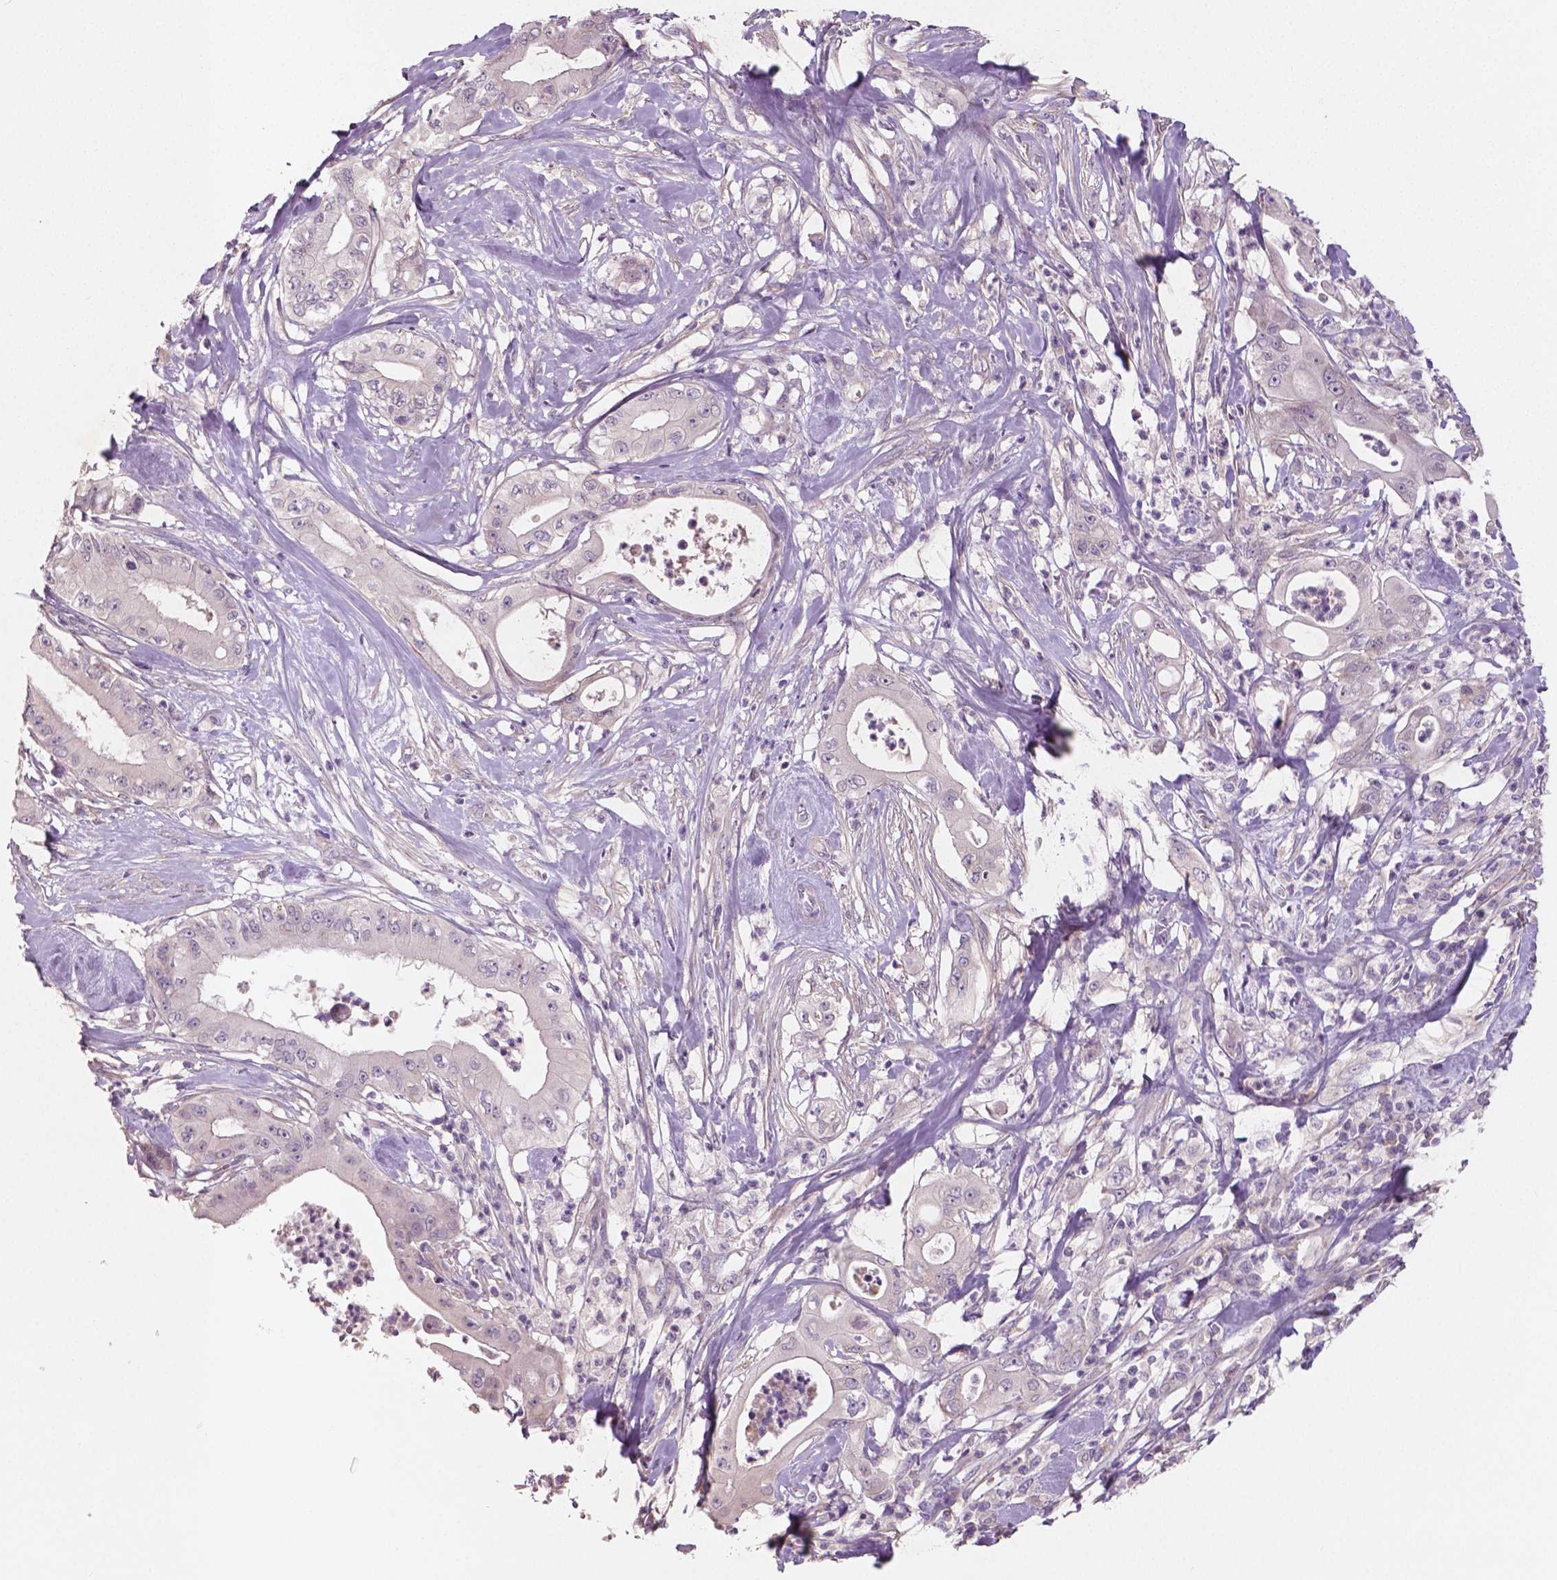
{"staining": {"intensity": "negative", "quantity": "none", "location": "none"}, "tissue": "pancreatic cancer", "cell_type": "Tumor cells", "image_type": "cancer", "snomed": [{"axis": "morphology", "description": "Adenocarcinoma, NOS"}, {"axis": "topography", "description": "Pancreas"}], "caption": "Adenocarcinoma (pancreatic) was stained to show a protein in brown. There is no significant staining in tumor cells. (Stains: DAB (3,3'-diaminobenzidine) IHC with hematoxylin counter stain, Microscopy: brightfield microscopy at high magnification).", "gene": "LSM14B", "patient": {"sex": "male", "age": 71}}